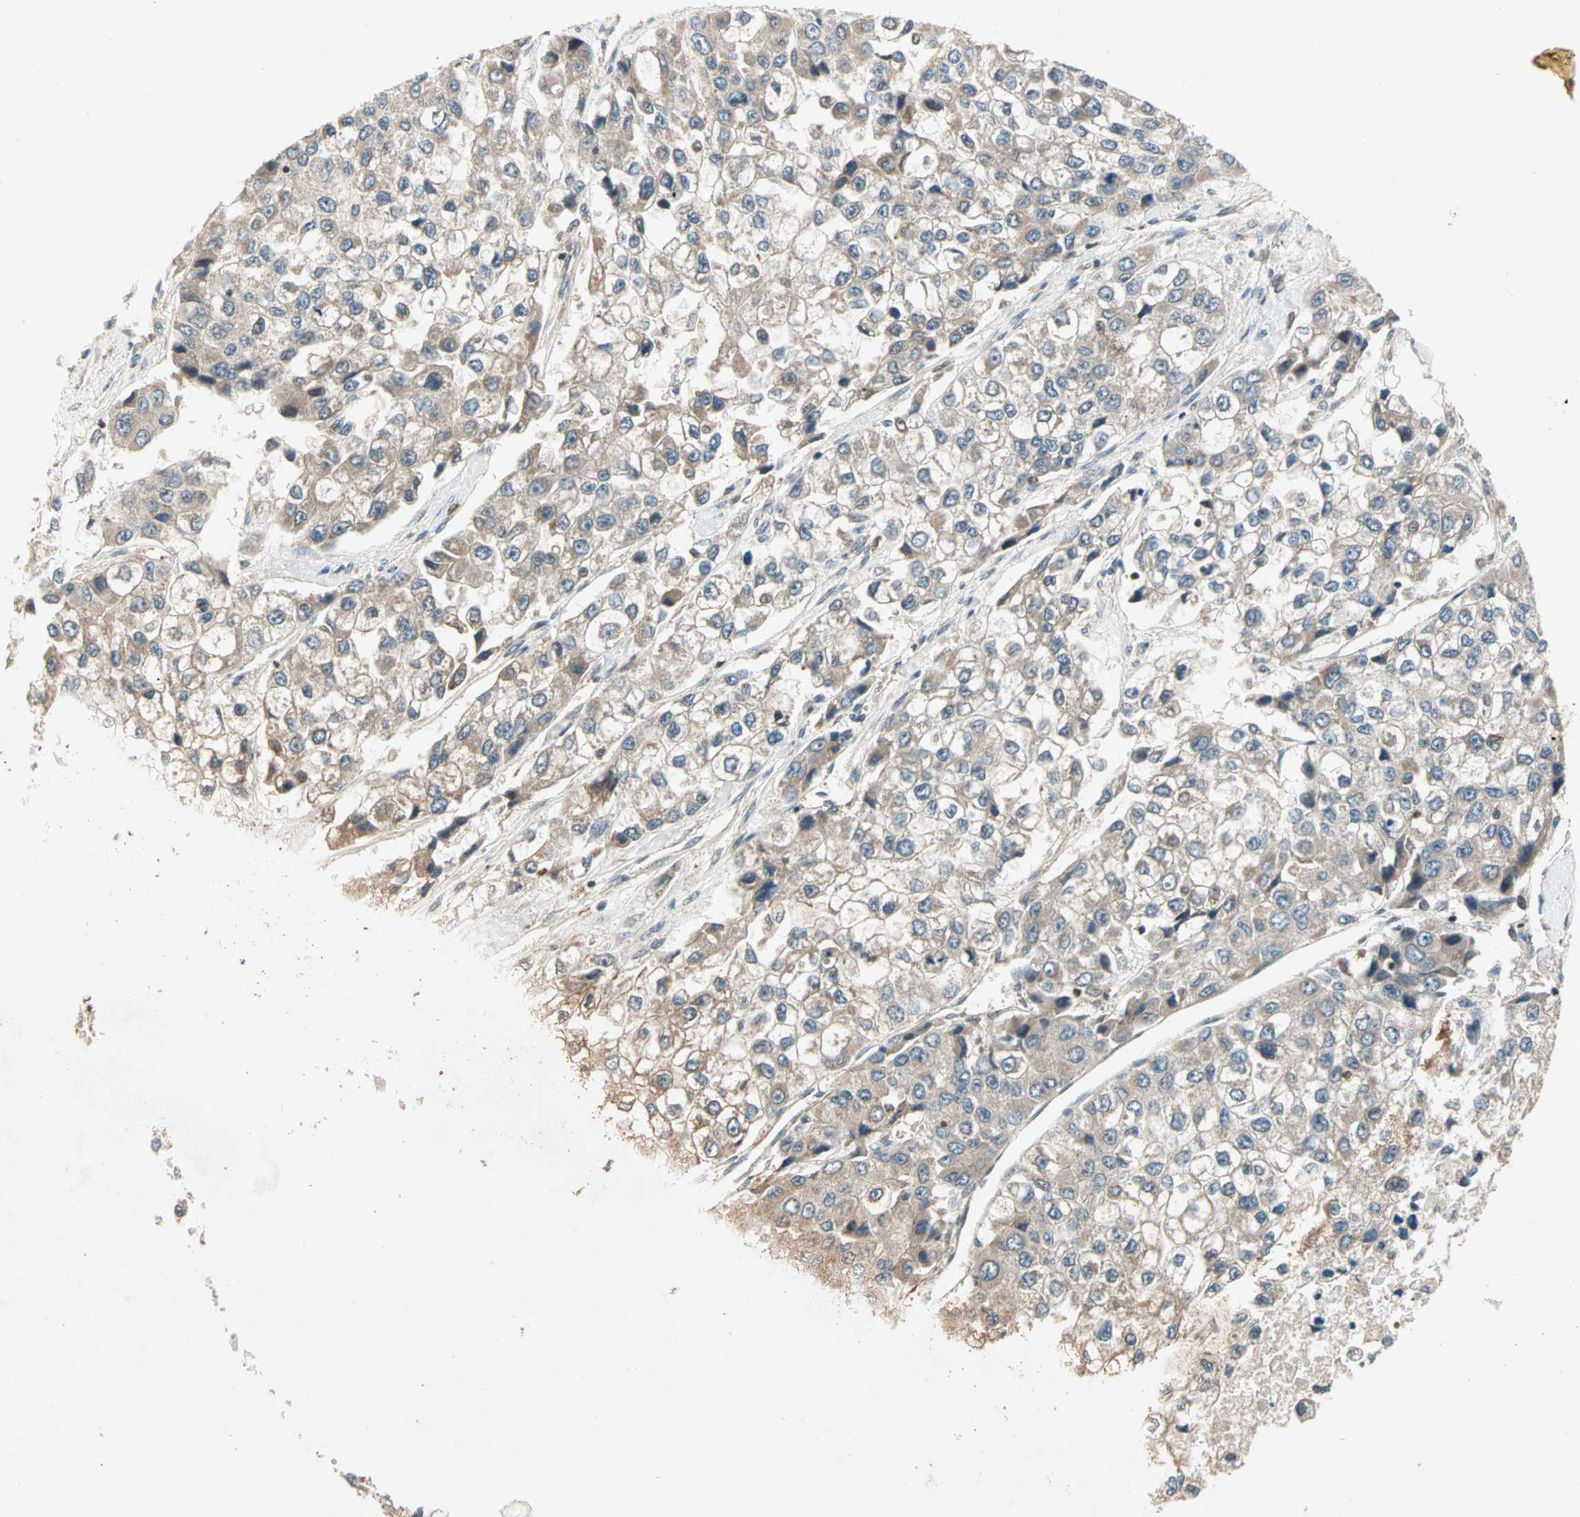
{"staining": {"intensity": "weak", "quantity": ">75%", "location": "cytoplasmic/membranous"}, "tissue": "liver cancer", "cell_type": "Tumor cells", "image_type": "cancer", "snomed": [{"axis": "morphology", "description": "Carcinoma, Hepatocellular, NOS"}, {"axis": "topography", "description": "Liver"}], "caption": "The immunohistochemical stain highlights weak cytoplasmic/membranous positivity in tumor cells of liver cancer tissue.", "gene": "RTL6", "patient": {"sex": "female", "age": 66}}